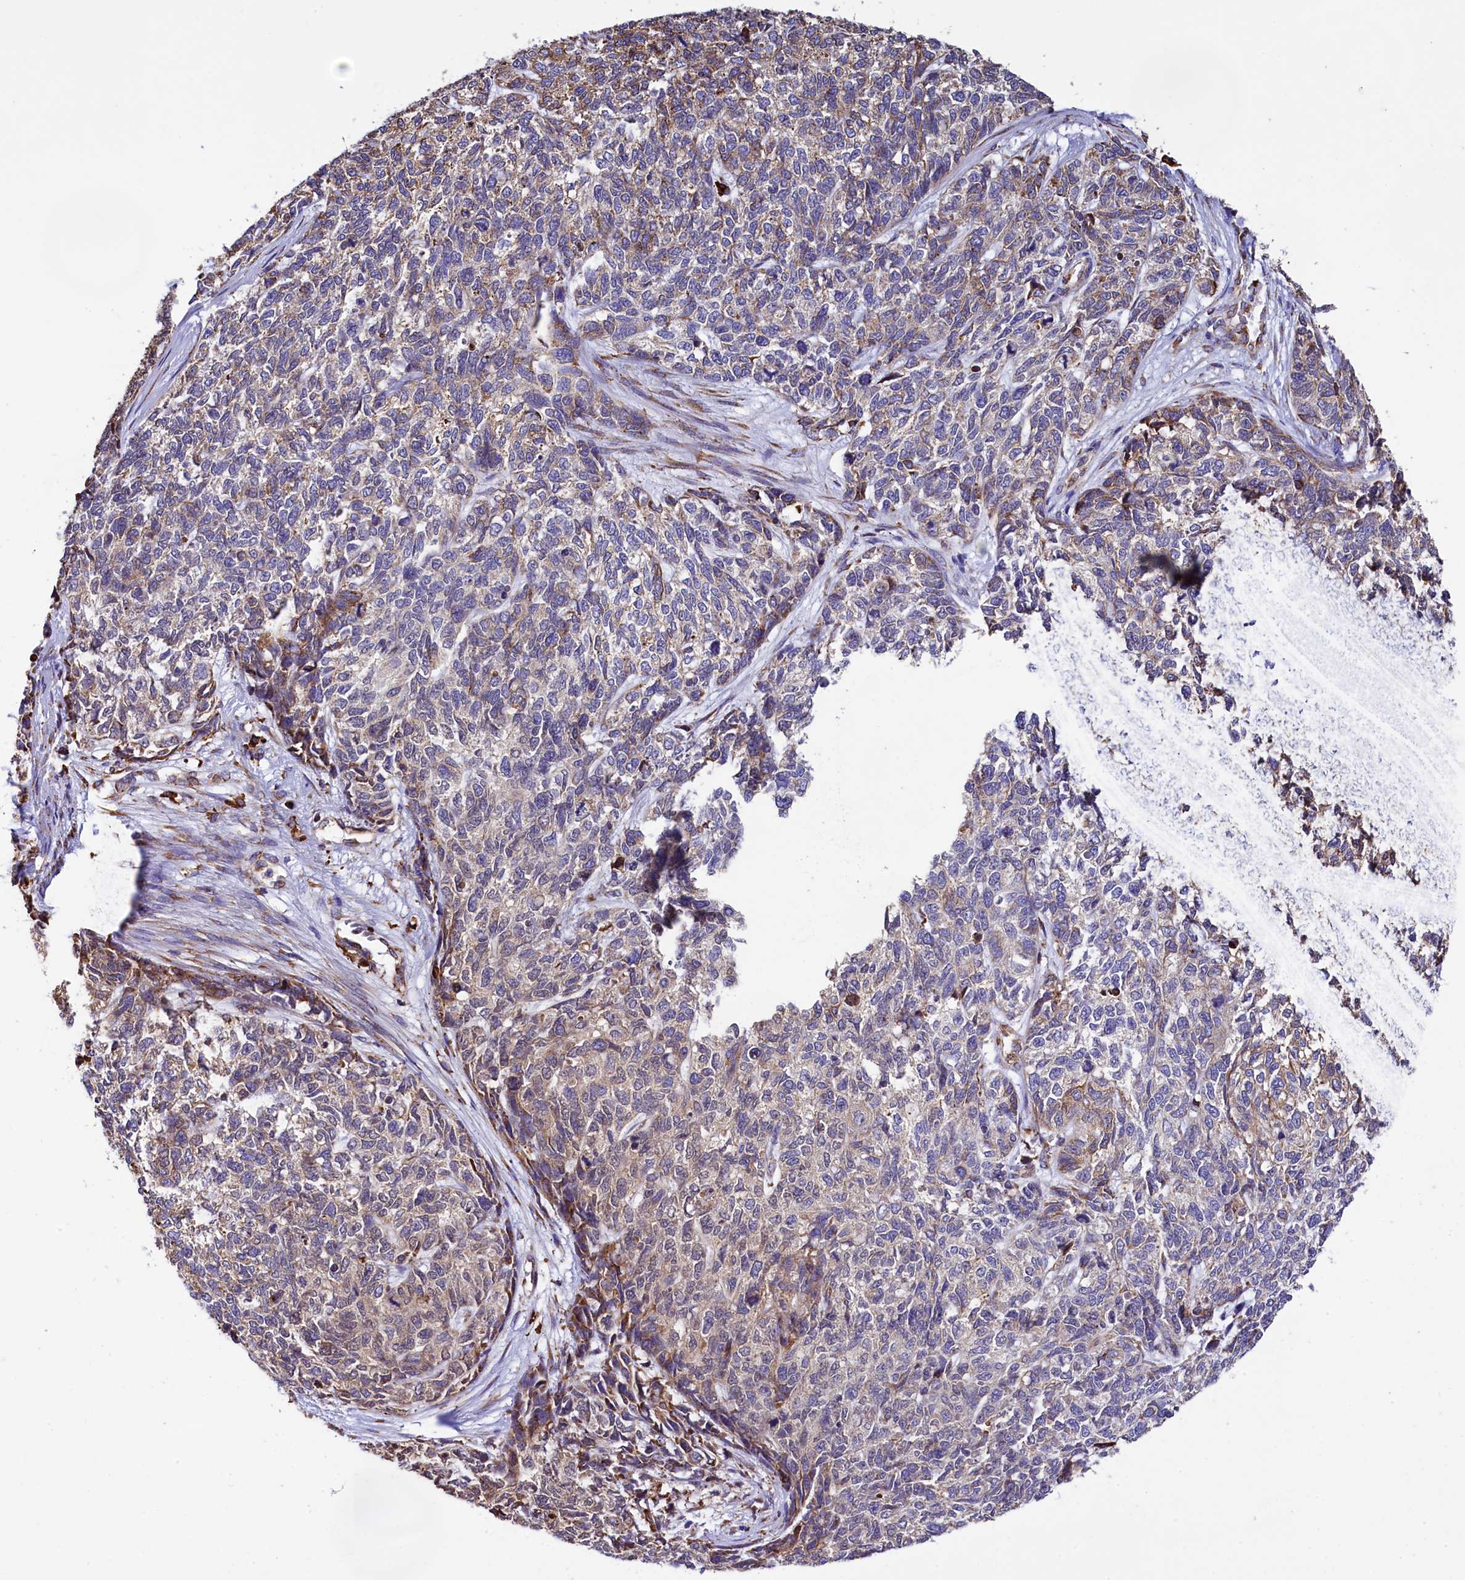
{"staining": {"intensity": "moderate", "quantity": "<25%", "location": "cytoplasmic/membranous"}, "tissue": "cervical cancer", "cell_type": "Tumor cells", "image_type": "cancer", "snomed": [{"axis": "morphology", "description": "Squamous cell carcinoma, NOS"}, {"axis": "topography", "description": "Cervix"}], "caption": "IHC staining of squamous cell carcinoma (cervical), which exhibits low levels of moderate cytoplasmic/membranous staining in about <25% of tumor cells indicating moderate cytoplasmic/membranous protein positivity. The staining was performed using DAB (brown) for protein detection and nuclei were counterstained in hematoxylin (blue).", "gene": "CAPS2", "patient": {"sex": "female", "age": 63}}